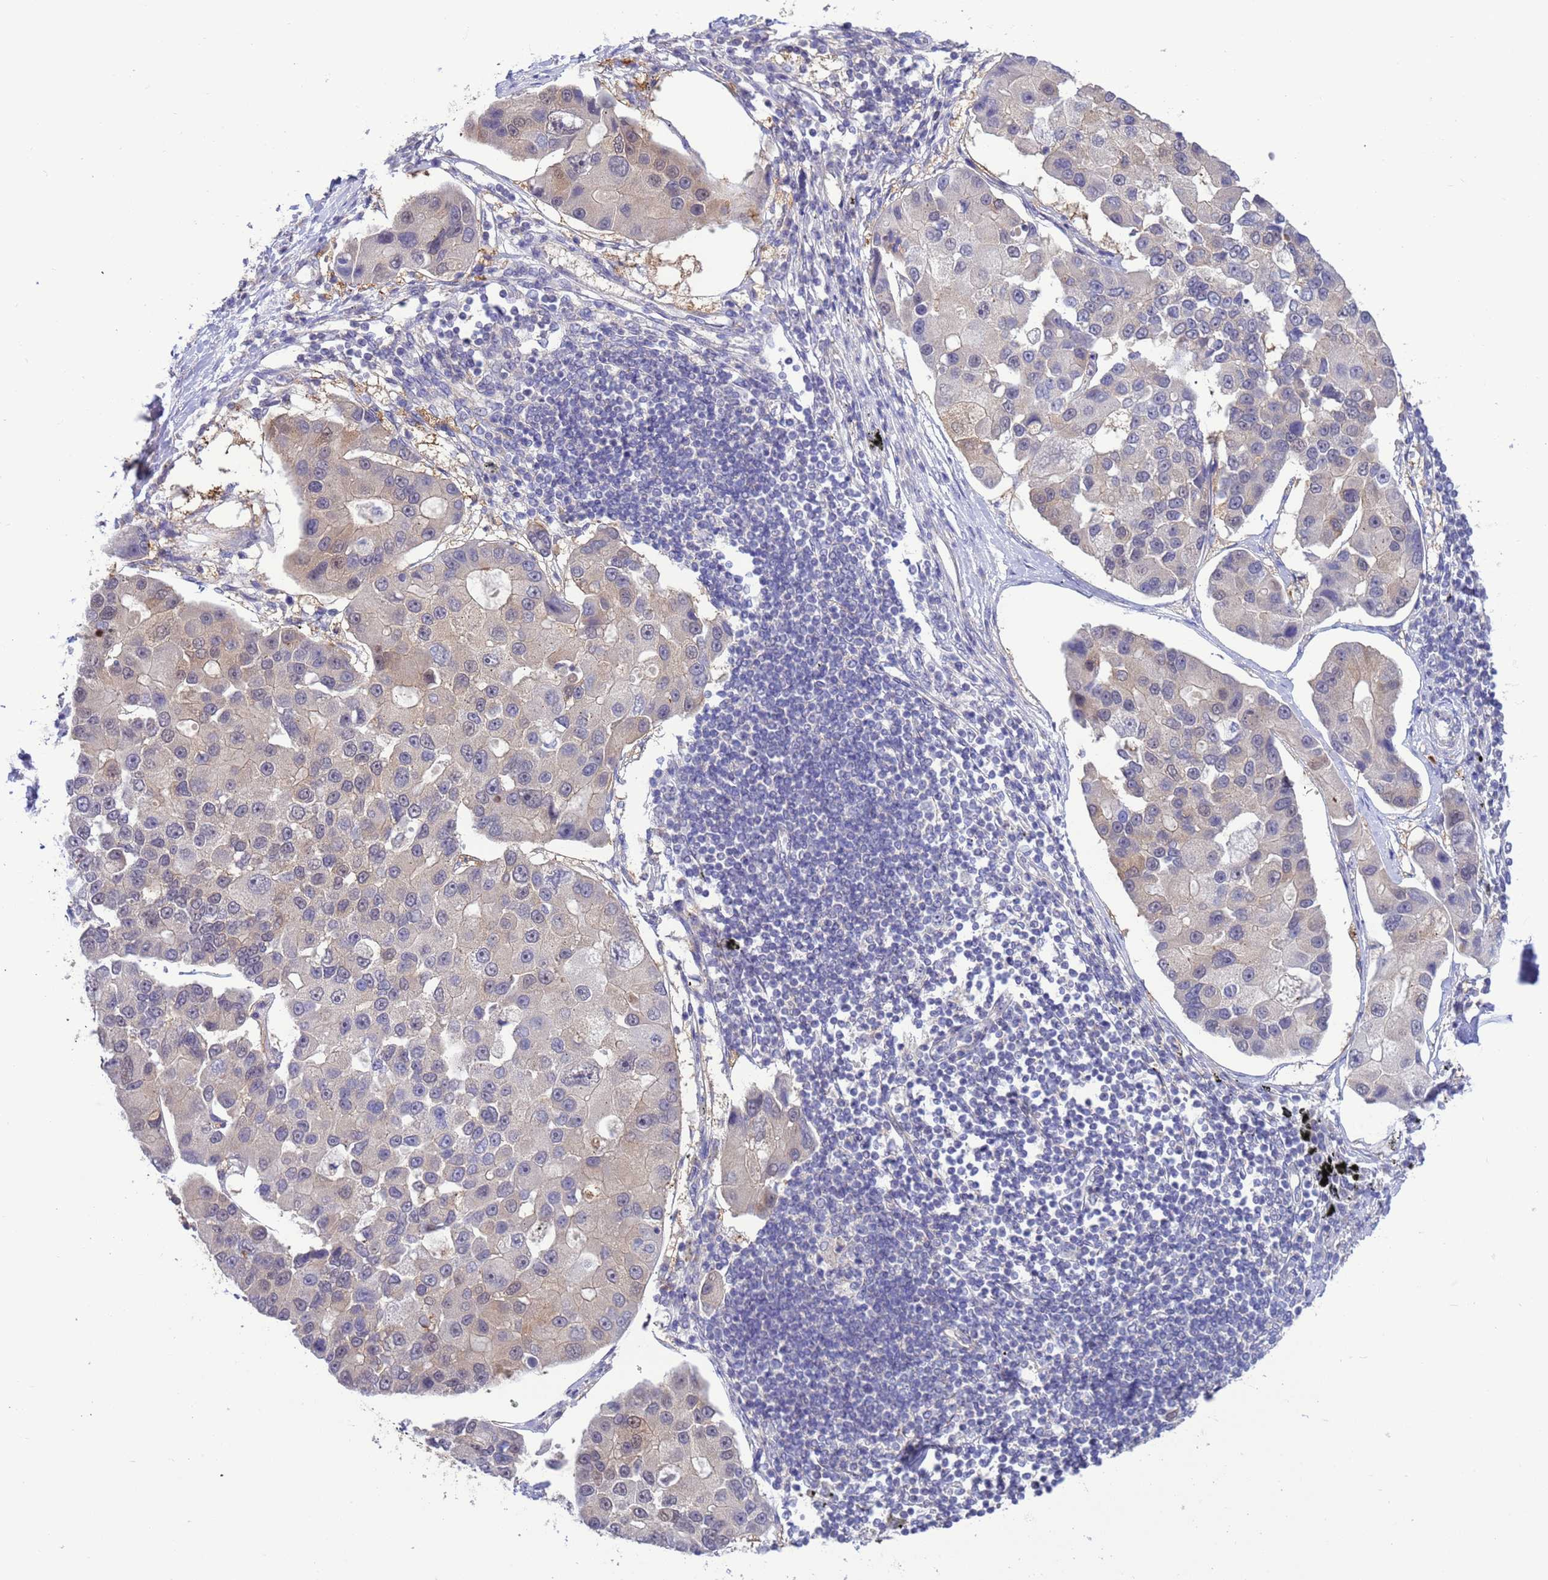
{"staining": {"intensity": "weak", "quantity": "<25%", "location": "cytoplasmic/membranous,nuclear"}, "tissue": "lung cancer", "cell_type": "Tumor cells", "image_type": "cancer", "snomed": [{"axis": "morphology", "description": "Adenocarcinoma, NOS"}, {"axis": "topography", "description": "Lung"}], "caption": "An image of lung cancer stained for a protein displays no brown staining in tumor cells.", "gene": "GJA10", "patient": {"sex": "female", "age": 54}}